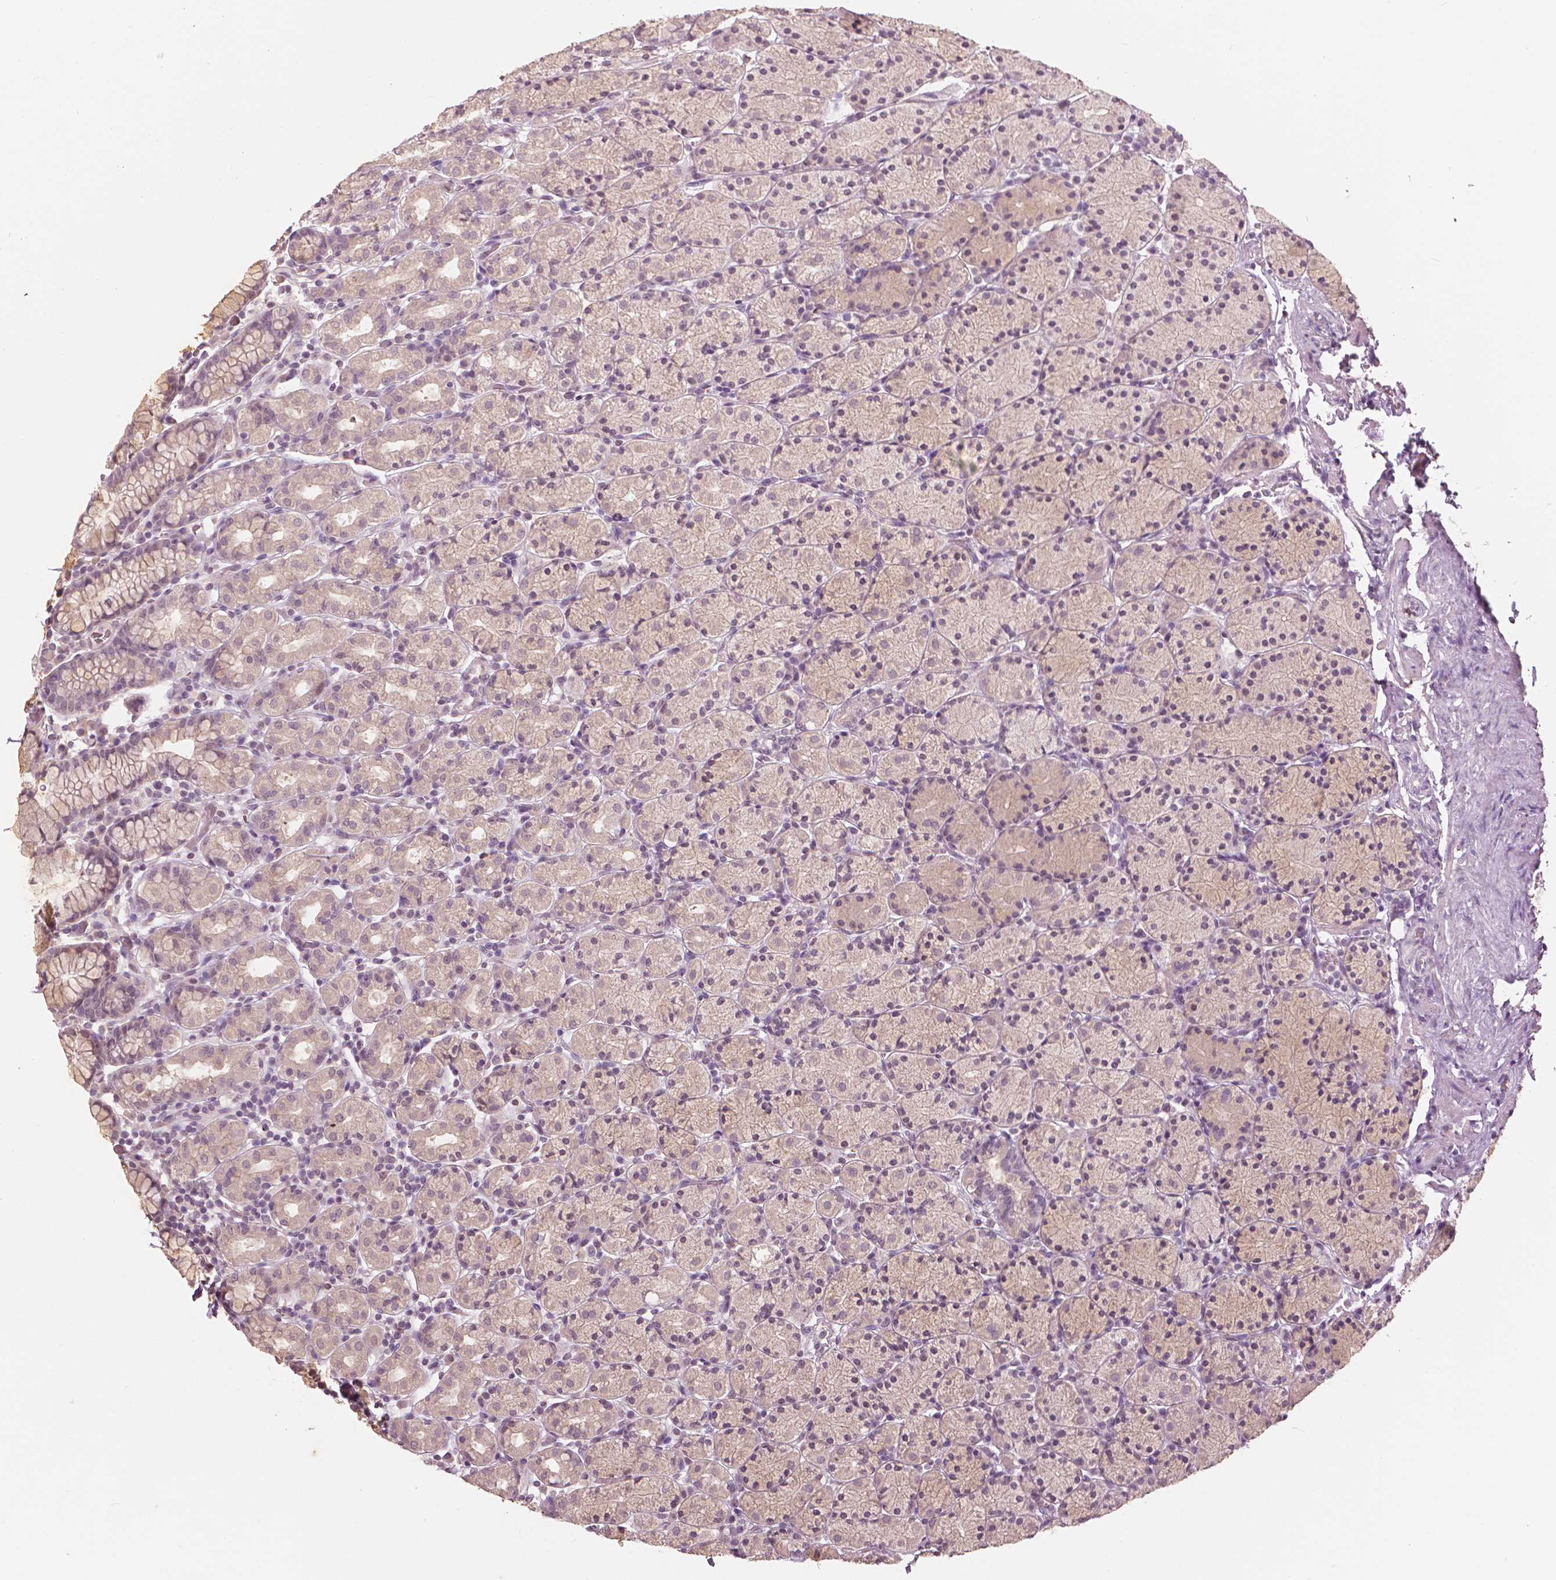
{"staining": {"intensity": "weak", "quantity": "<25%", "location": "cytoplasmic/membranous,nuclear"}, "tissue": "stomach", "cell_type": "Glandular cells", "image_type": "normal", "snomed": [{"axis": "morphology", "description": "Normal tissue, NOS"}, {"axis": "topography", "description": "Stomach, upper"}, {"axis": "topography", "description": "Stomach"}], "caption": "Immunohistochemical staining of benign human stomach exhibits no significant positivity in glandular cells.", "gene": "NANOG", "patient": {"sex": "male", "age": 62}}